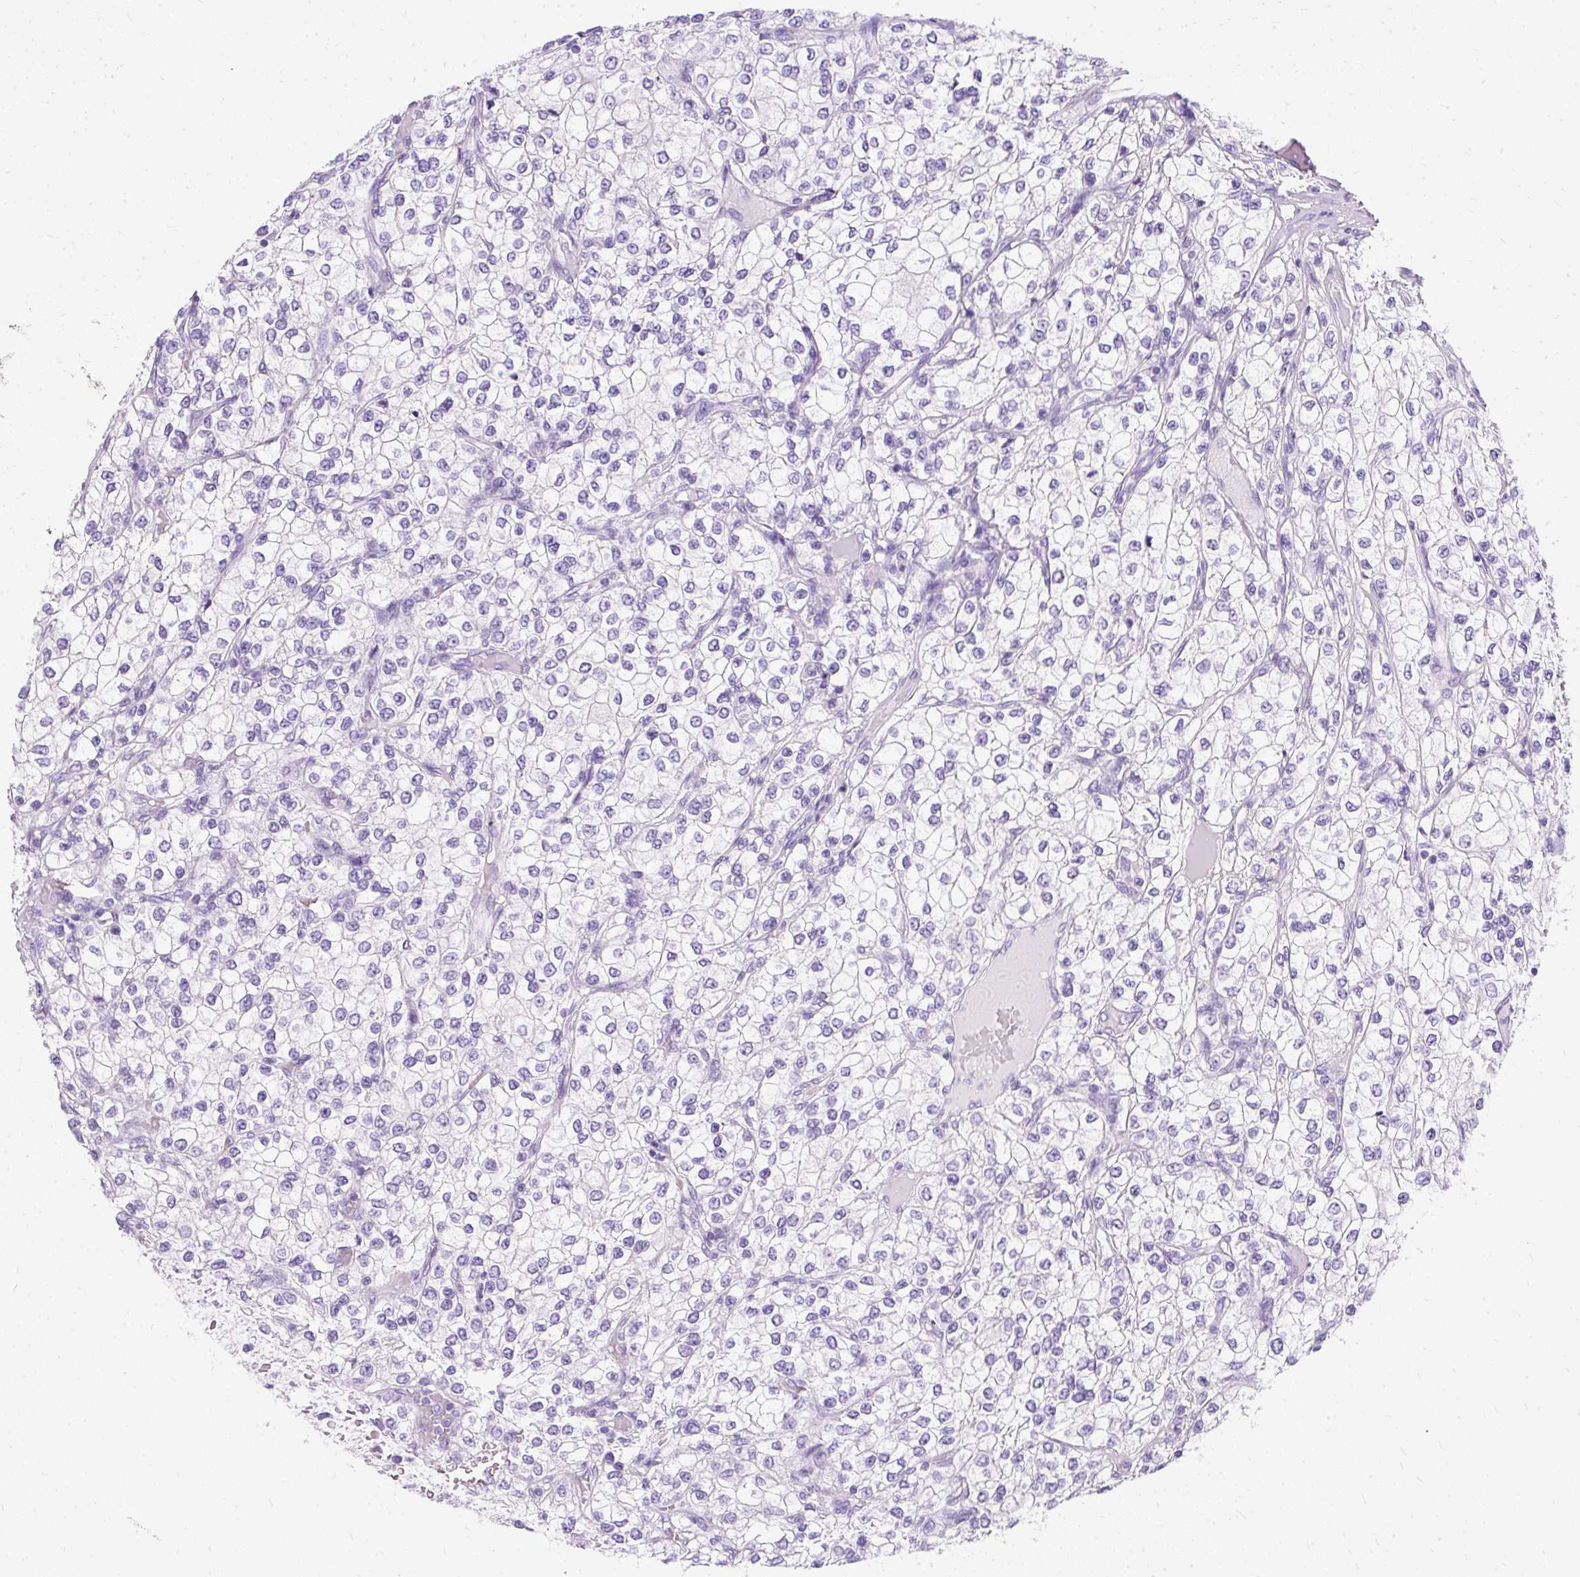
{"staining": {"intensity": "negative", "quantity": "none", "location": "none"}, "tissue": "renal cancer", "cell_type": "Tumor cells", "image_type": "cancer", "snomed": [{"axis": "morphology", "description": "Adenocarcinoma, NOS"}, {"axis": "topography", "description": "Kidney"}], "caption": "Tumor cells are negative for protein expression in human adenocarcinoma (renal). The staining is performed using DAB brown chromogen with nuclei counter-stained in using hematoxylin.", "gene": "PVALB", "patient": {"sex": "male", "age": 80}}